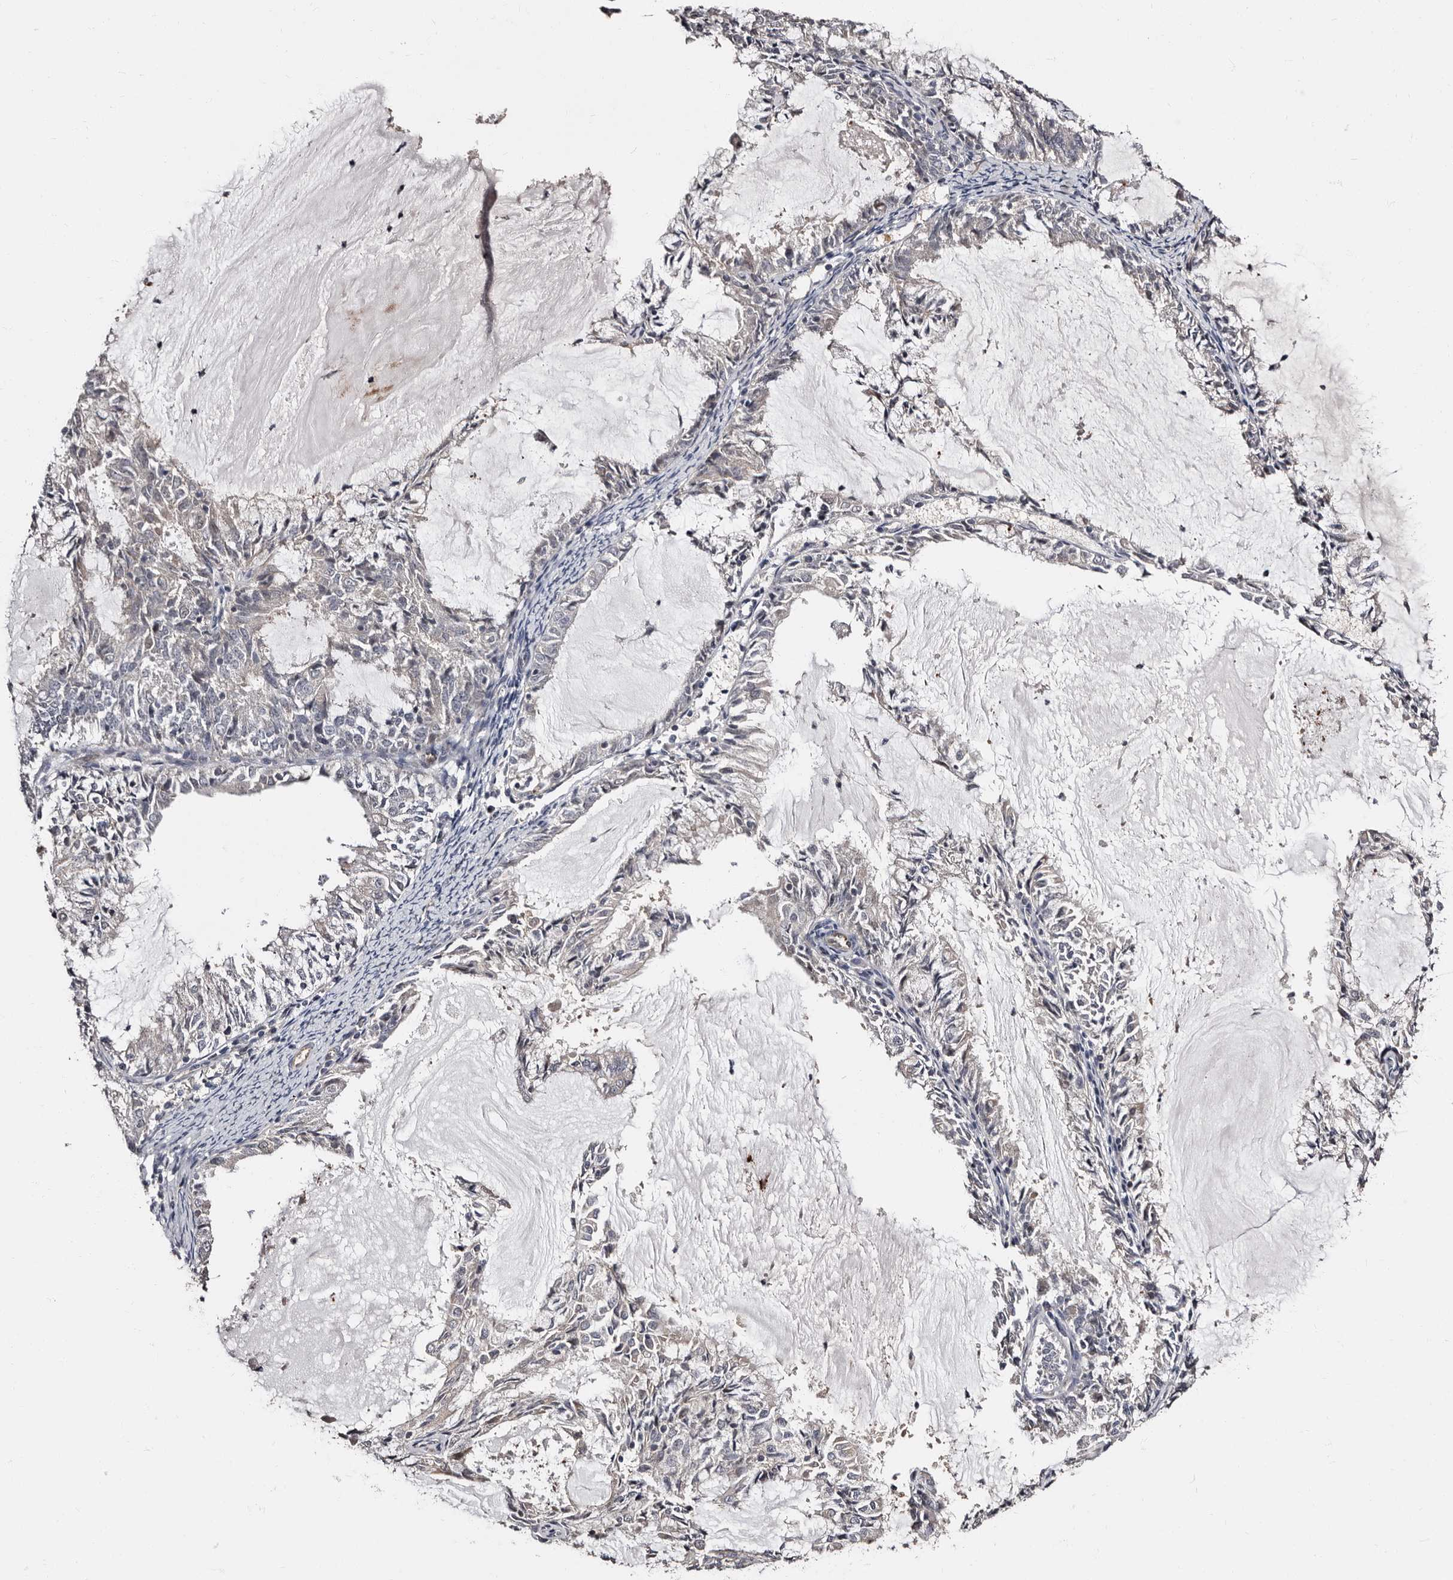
{"staining": {"intensity": "negative", "quantity": "none", "location": "none"}, "tissue": "endometrial cancer", "cell_type": "Tumor cells", "image_type": "cancer", "snomed": [{"axis": "morphology", "description": "Adenocarcinoma, NOS"}, {"axis": "topography", "description": "Endometrium"}], "caption": "DAB immunohistochemical staining of endometrial cancer (adenocarcinoma) reveals no significant staining in tumor cells.", "gene": "TBC1D22B", "patient": {"sex": "female", "age": 57}}